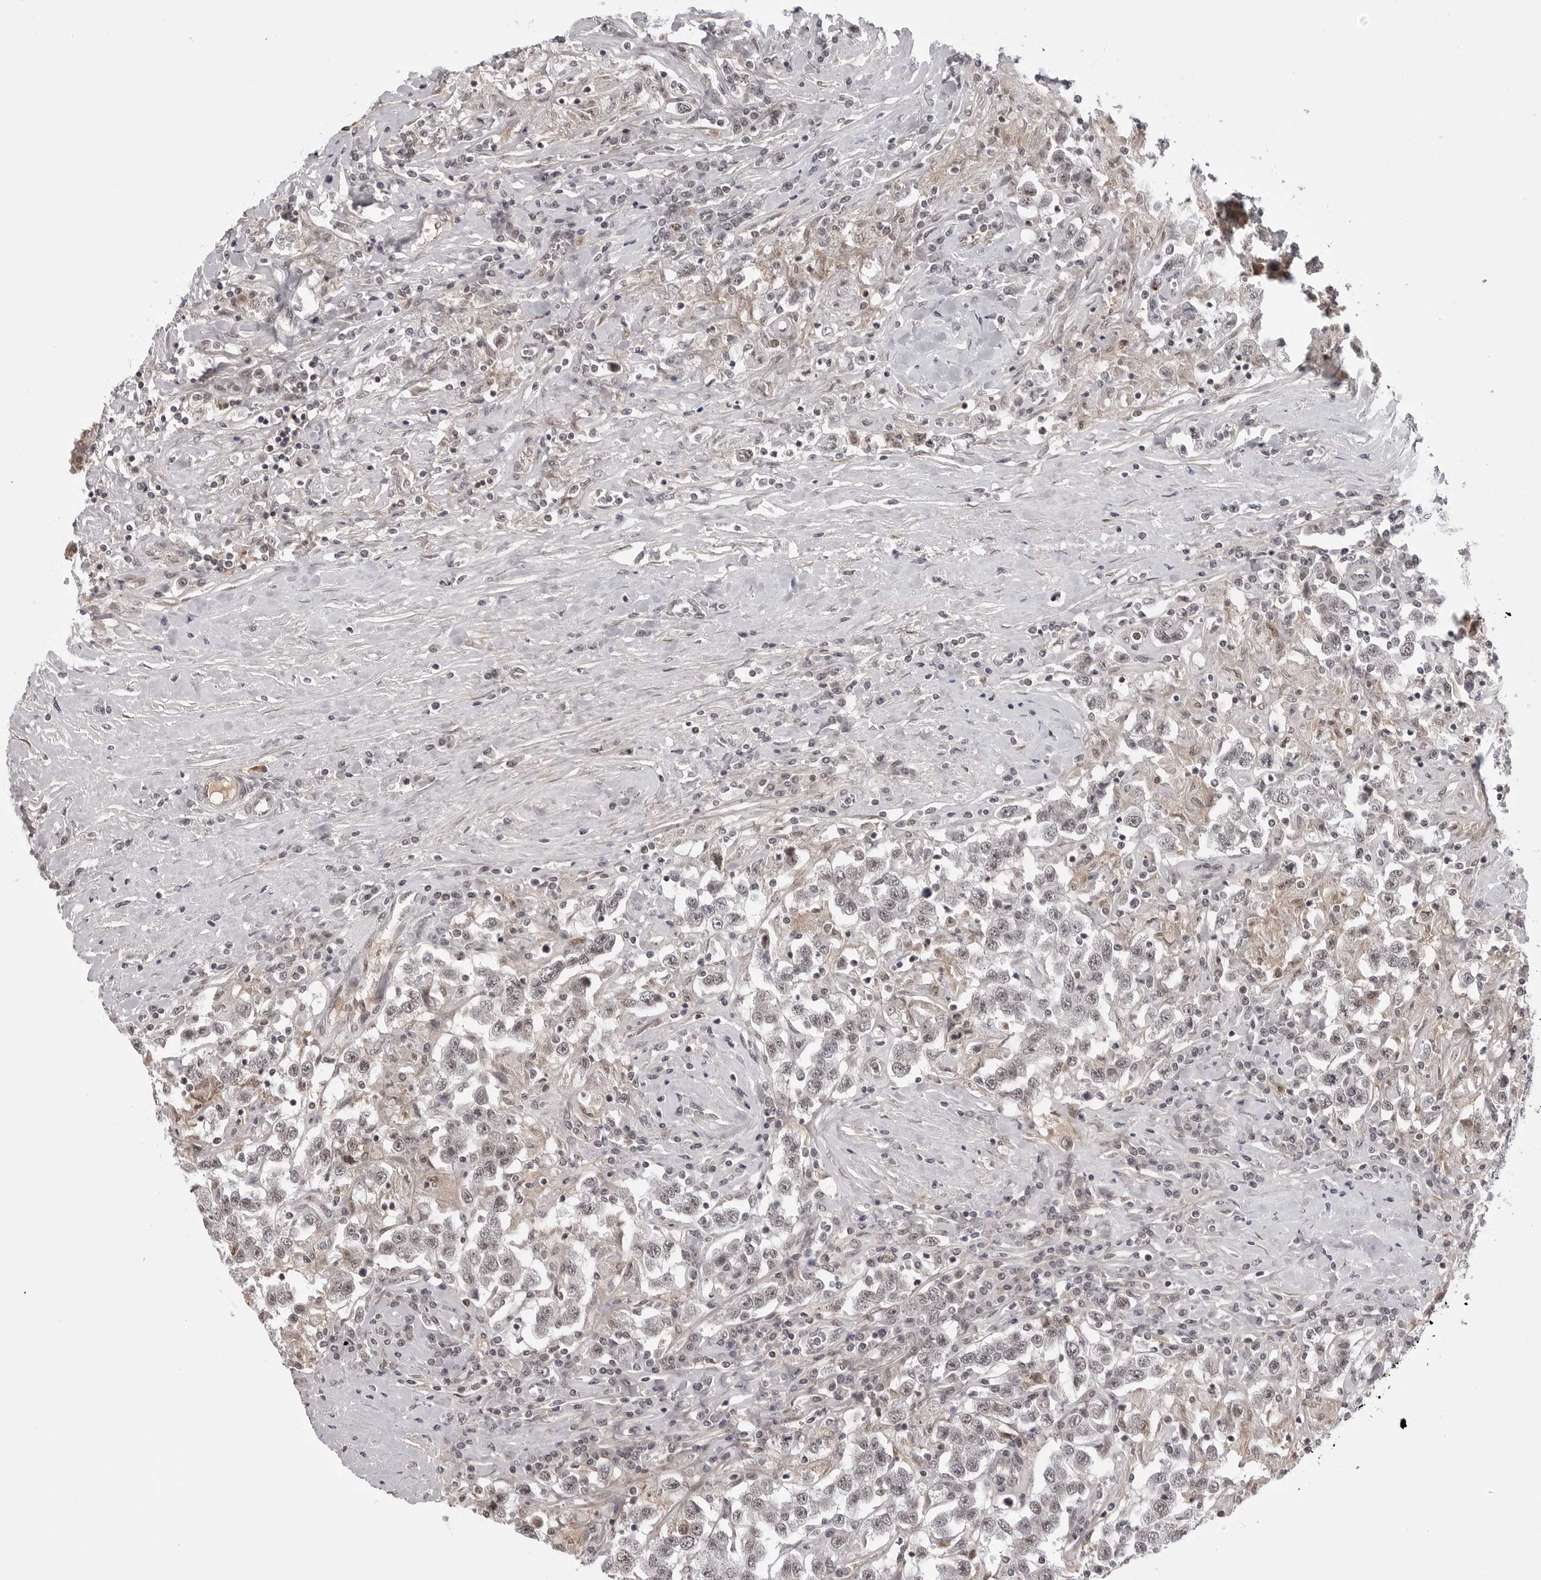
{"staining": {"intensity": "weak", "quantity": "25%-75%", "location": "nuclear"}, "tissue": "testis cancer", "cell_type": "Tumor cells", "image_type": "cancer", "snomed": [{"axis": "morphology", "description": "Seminoma, NOS"}, {"axis": "topography", "description": "Testis"}], "caption": "IHC micrograph of neoplastic tissue: testis cancer stained using IHC displays low levels of weak protein expression localized specifically in the nuclear of tumor cells, appearing as a nuclear brown color.", "gene": "PHF3", "patient": {"sex": "male", "age": 41}}